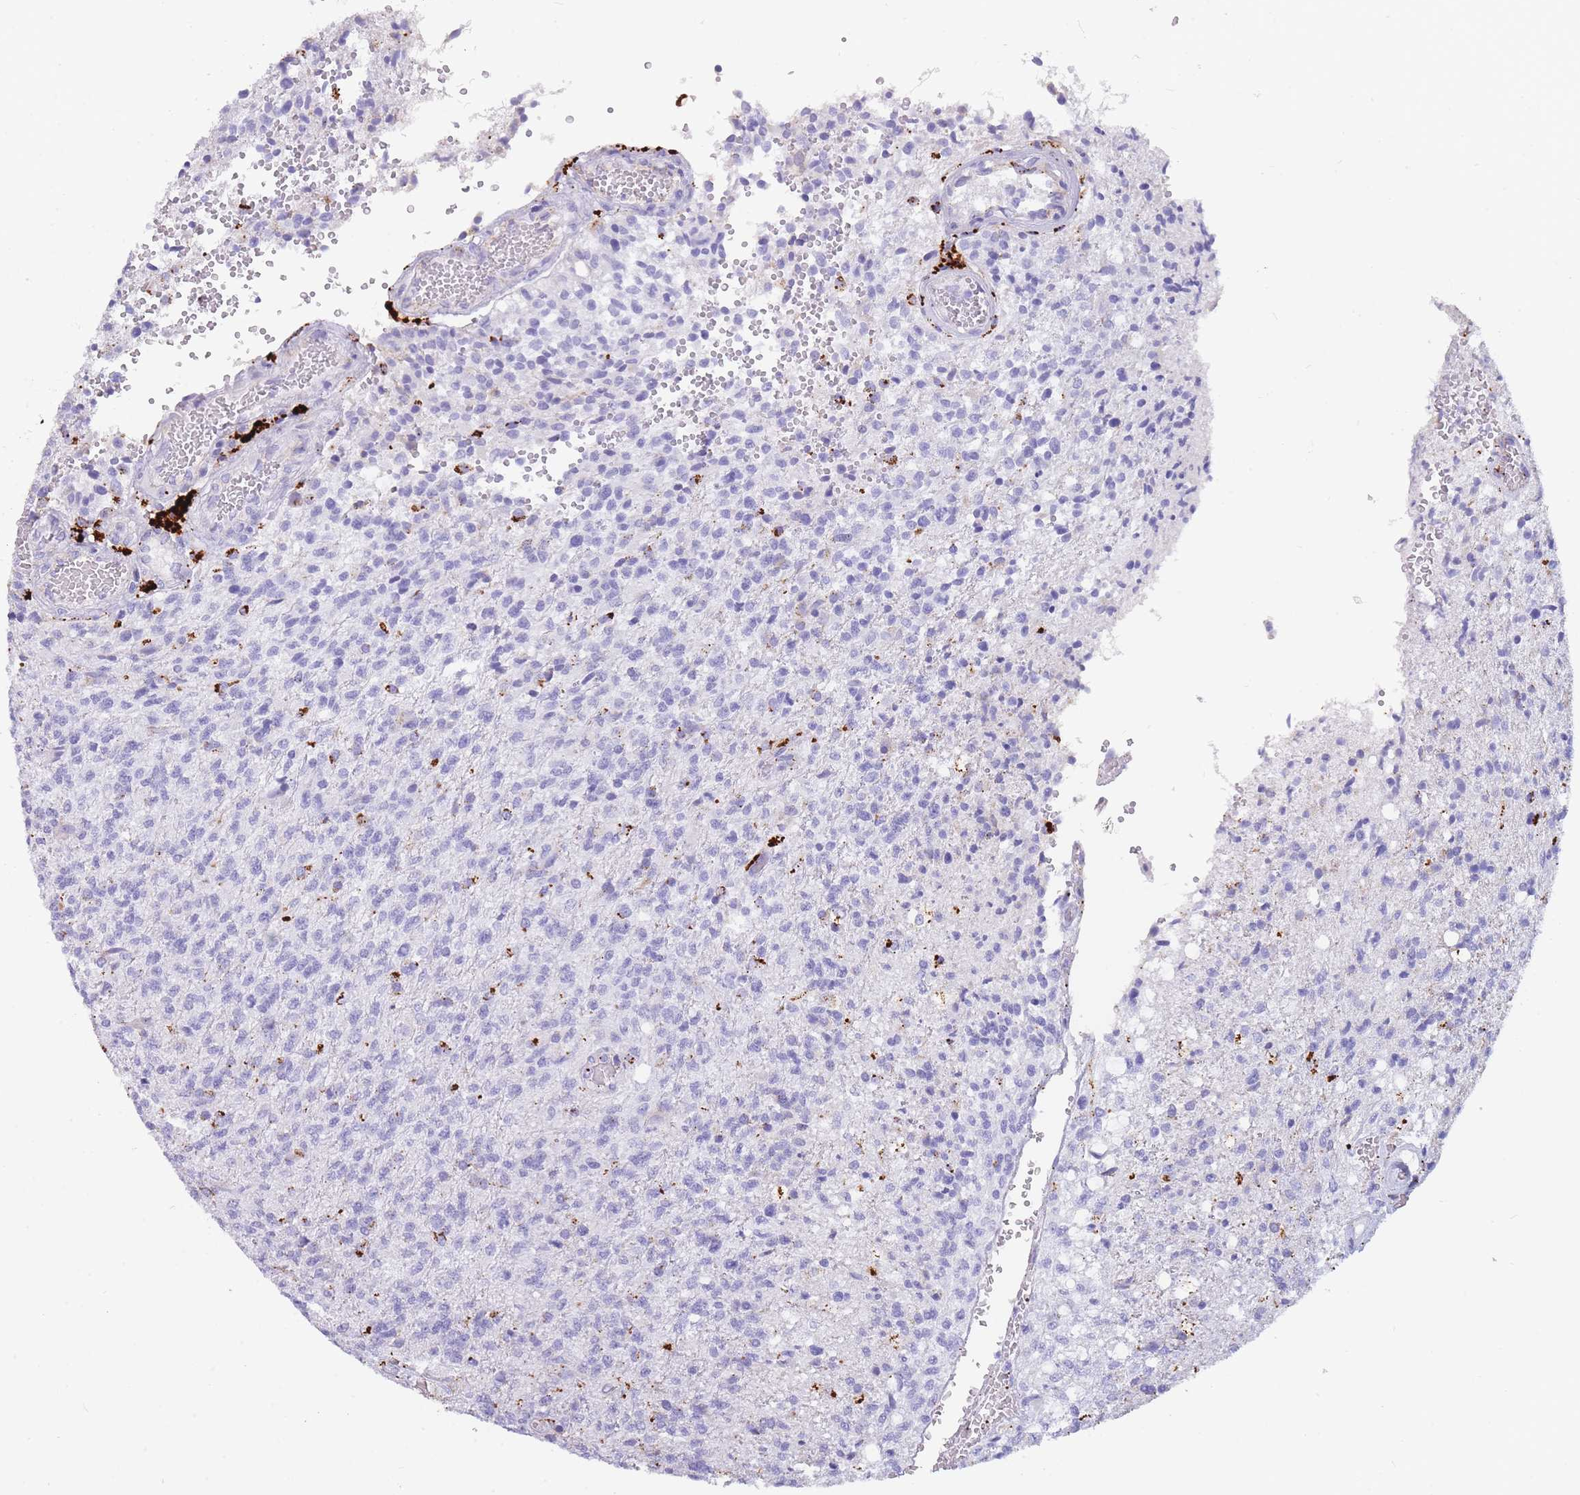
{"staining": {"intensity": "negative", "quantity": "none", "location": "none"}, "tissue": "glioma", "cell_type": "Tumor cells", "image_type": "cancer", "snomed": [{"axis": "morphology", "description": "Glioma, malignant, High grade"}, {"axis": "topography", "description": "Brain"}], "caption": "Malignant glioma (high-grade) was stained to show a protein in brown. There is no significant staining in tumor cells.", "gene": "GAA", "patient": {"sex": "male", "age": 56}}